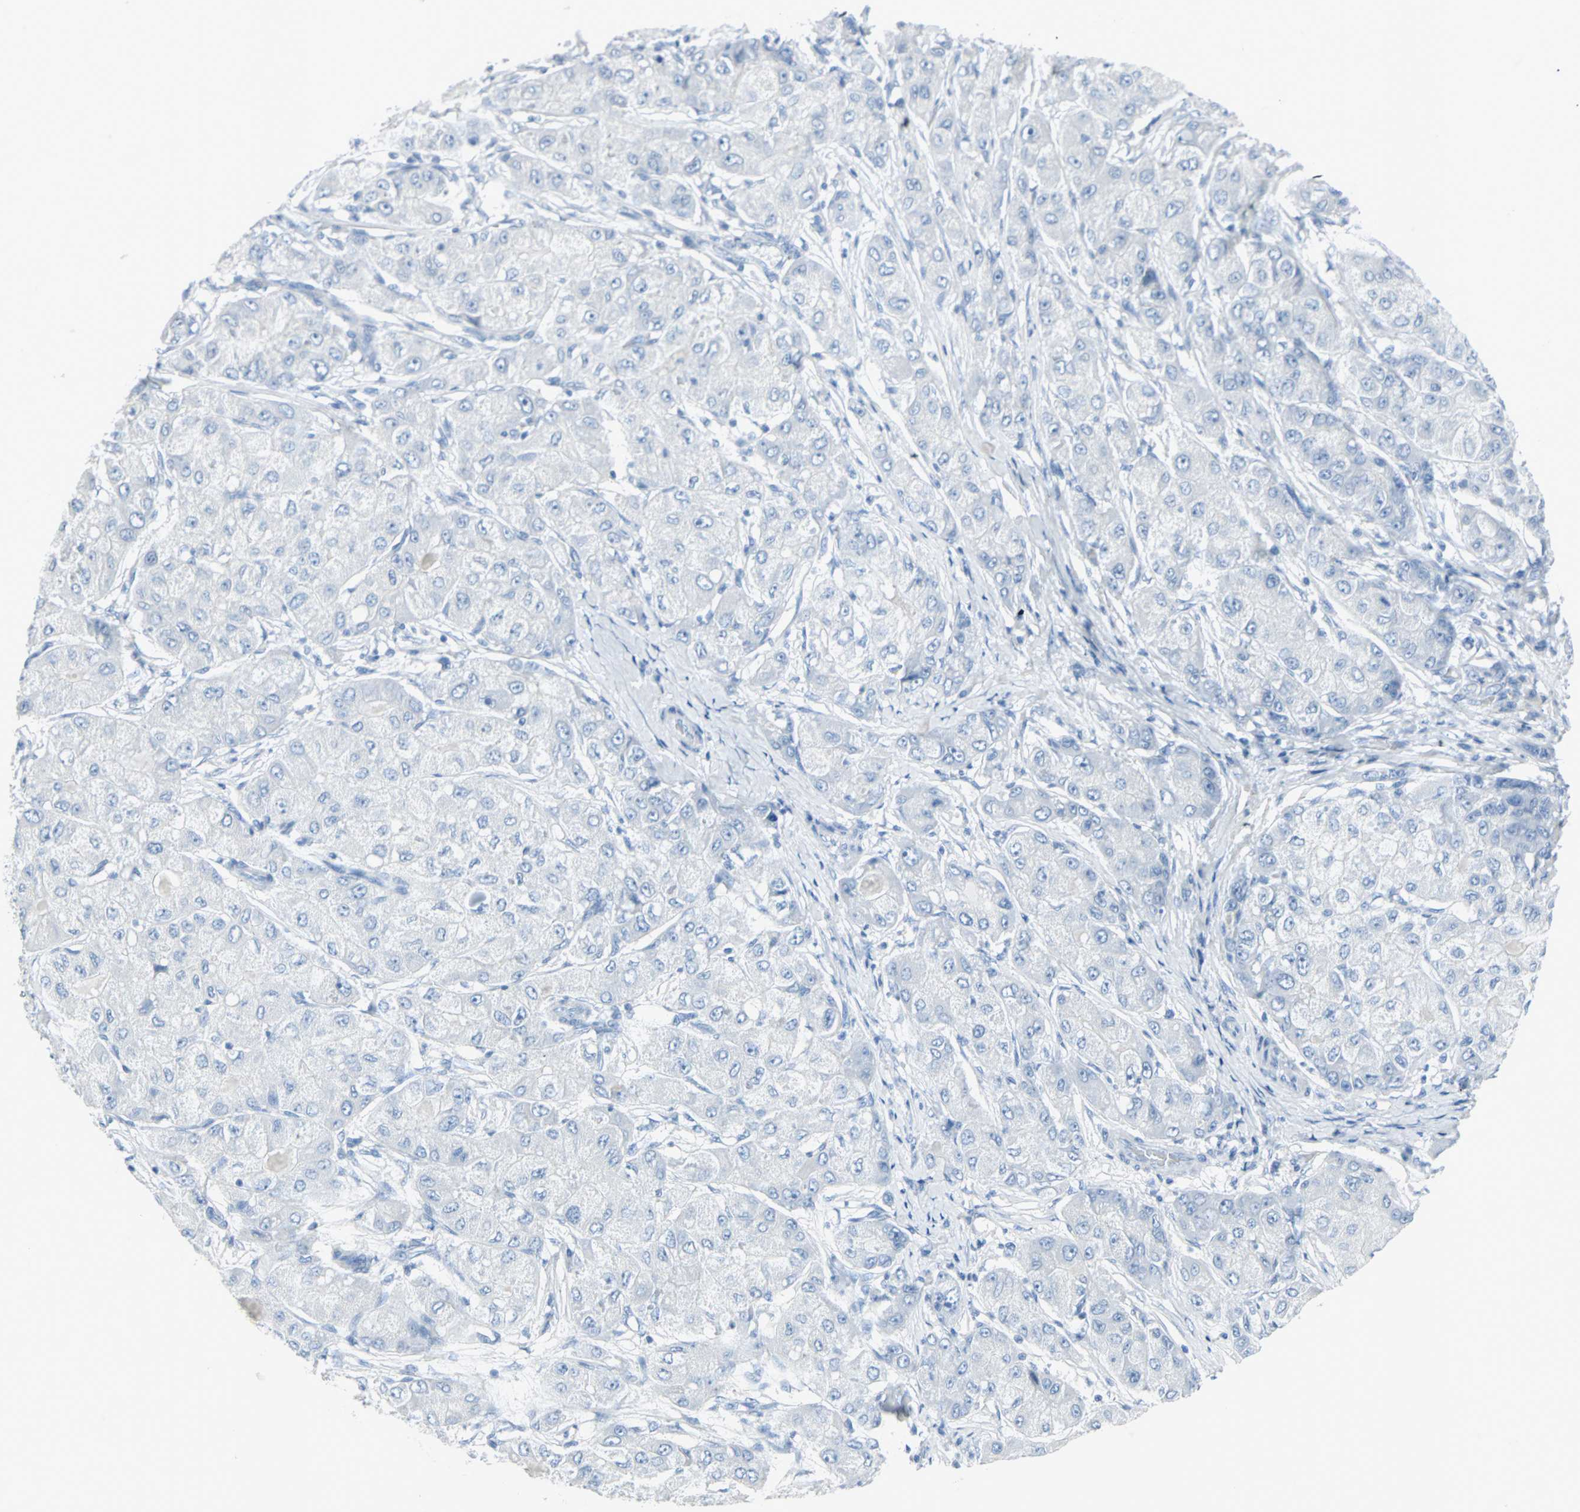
{"staining": {"intensity": "negative", "quantity": "none", "location": "none"}, "tissue": "liver cancer", "cell_type": "Tumor cells", "image_type": "cancer", "snomed": [{"axis": "morphology", "description": "Carcinoma, Hepatocellular, NOS"}, {"axis": "topography", "description": "Liver"}], "caption": "Liver cancer stained for a protein using immunohistochemistry (IHC) demonstrates no positivity tumor cells.", "gene": "STX1A", "patient": {"sex": "male", "age": 80}}